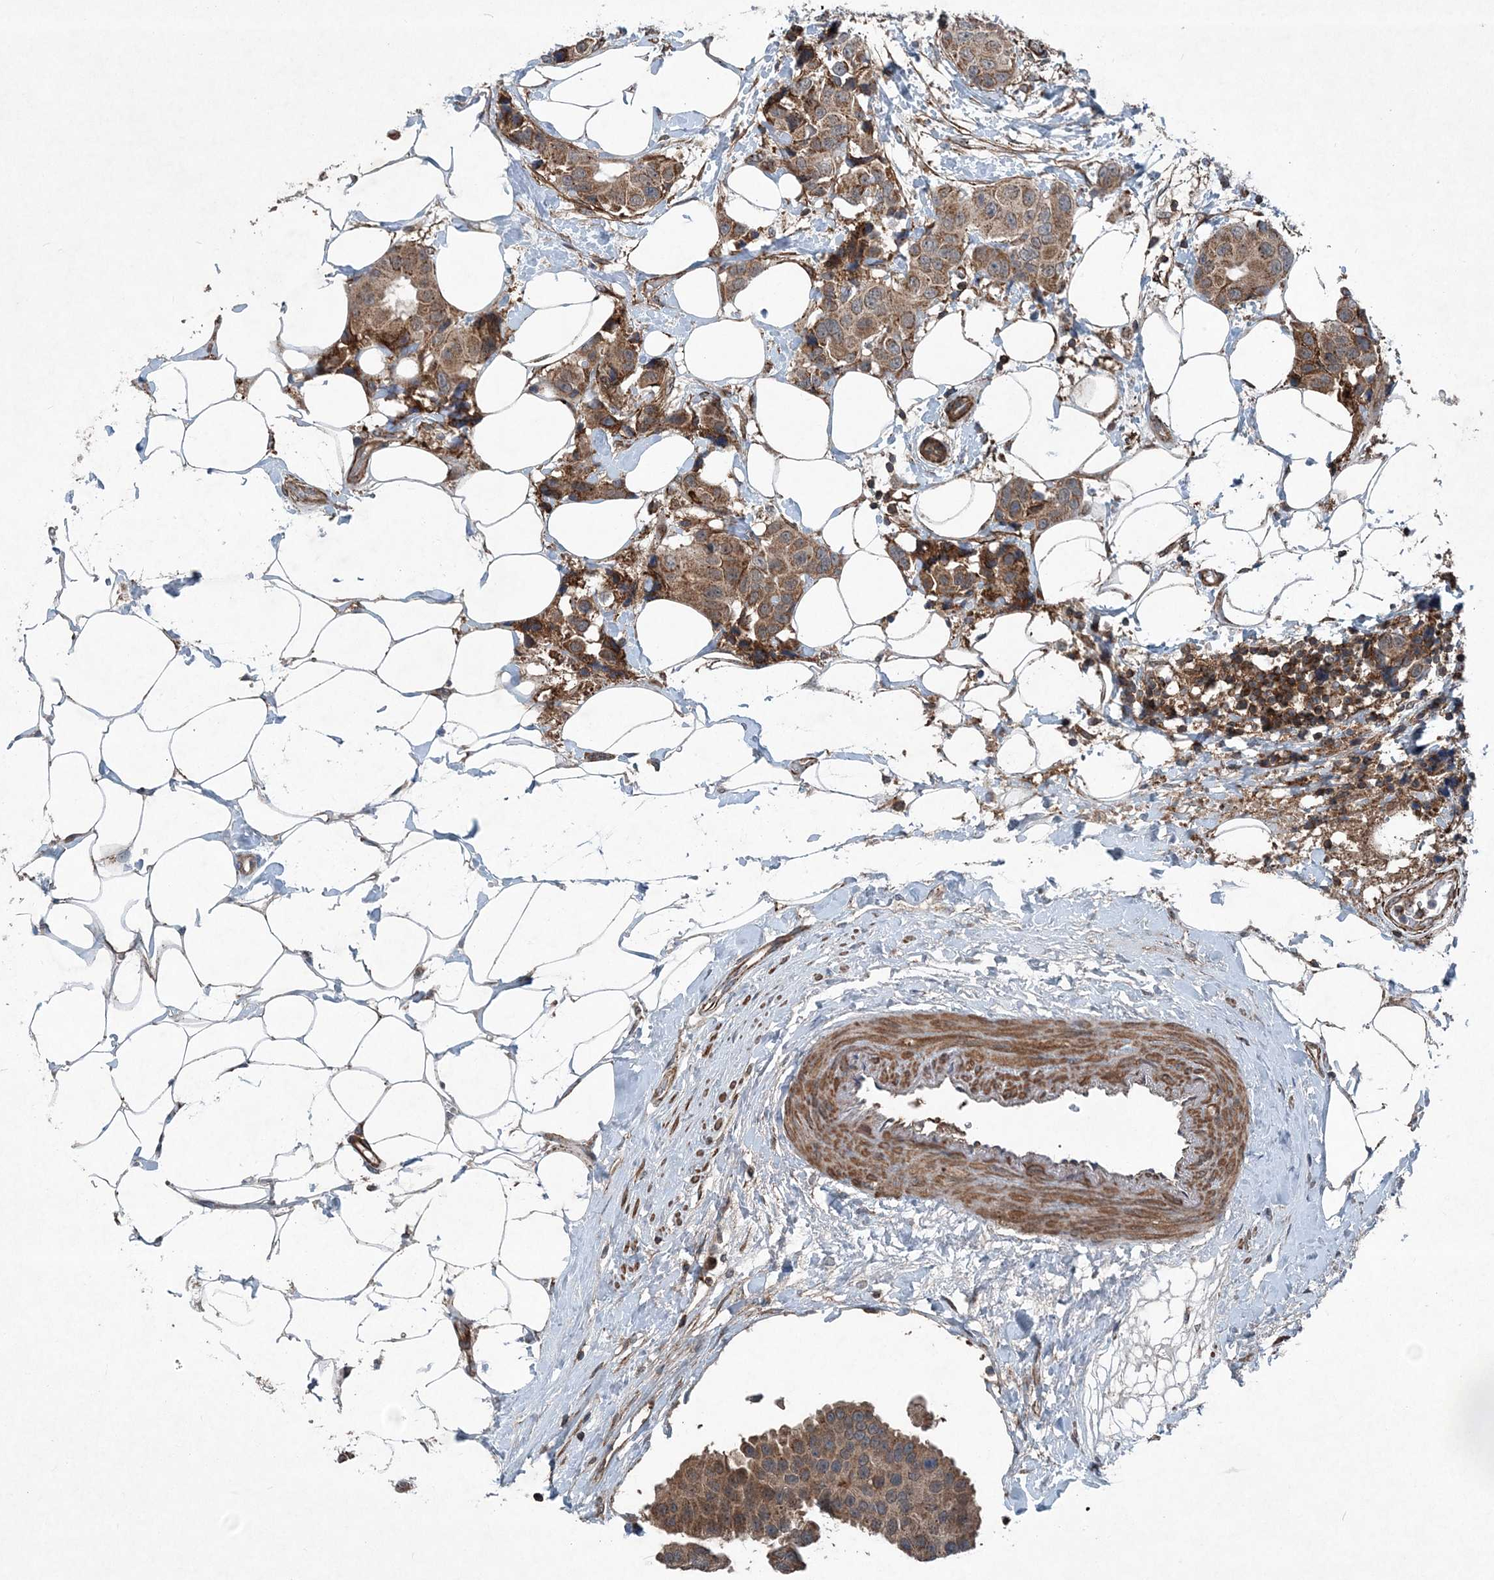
{"staining": {"intensity": "moderate", "quantity": ">75%", "location": "cytoplasmic/membranous"}, "tissue": "breast cancer", "cell_type": "Tumor cells", "image_type": "cancer", "snomed": [{"axis": "morphology", "description": "Normal tissue, NOS"}, {"axis": "morphology", "description": "Duct carcinoma"}, {"axis": "topography", "description": "Breast"}], "caption": "The histopathology image reveals a brown stain indicating the presence of a protein in the cytoplasmic/membranous of tumor cells in breast cancer (infiltrating ductal carcinoma).", "gene": "NDUFA2", "patient": {"sex": "female", "age": 39}}